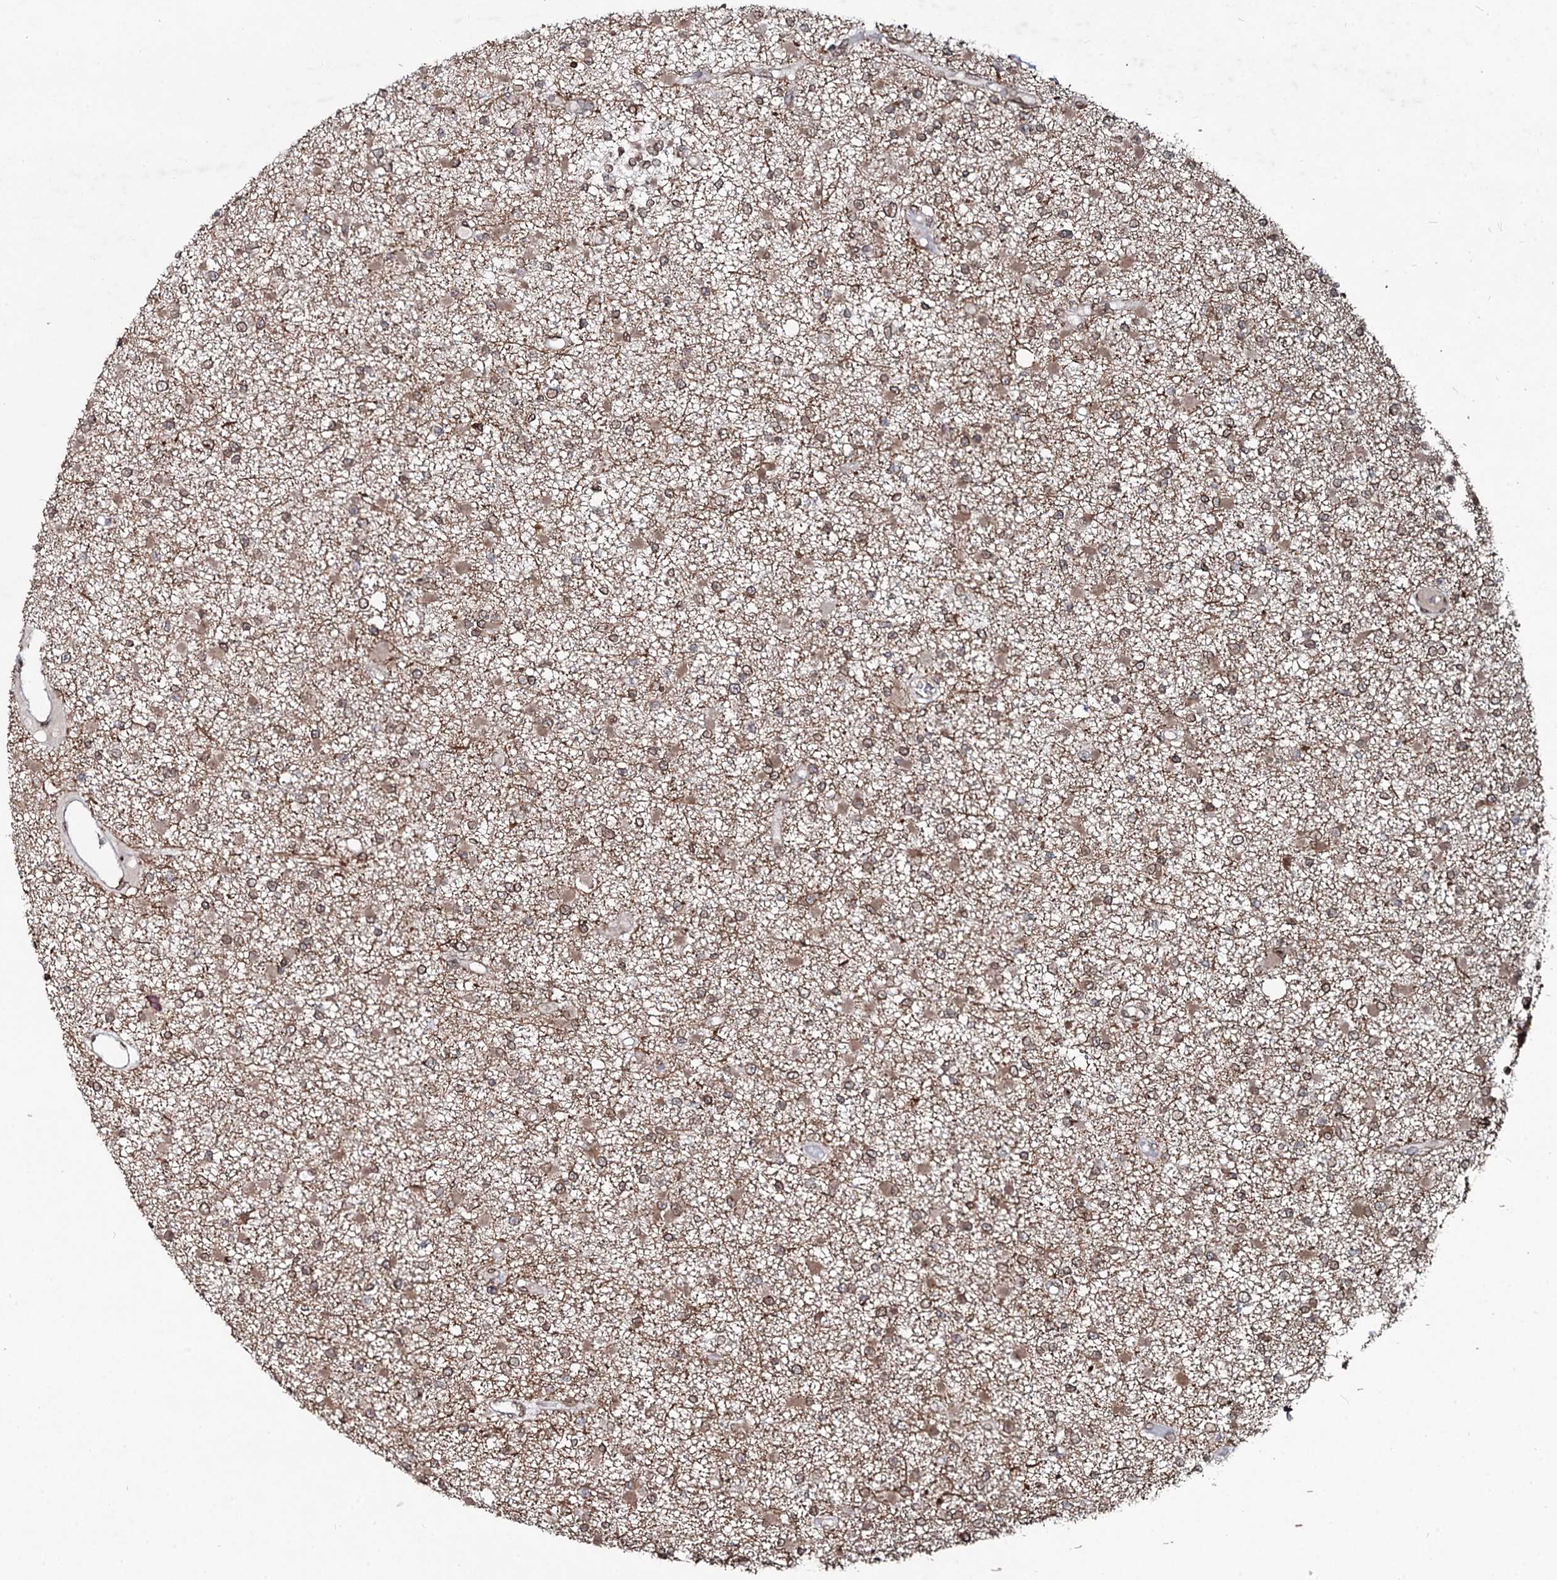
{"staining": {"intensity": "moderate", "quantity": ">75%", "location": "cytoplasmic/membranous,nuclear"}, "tissue": "glioma", "cell_type": "Tumor cells", "image_type": "cancer", "snomed": [{"axis": "morphology", "description": "Glioma, malignant, Low grade"}, {"axis": "topography", "description": "Brain"}], "caption": "Protein expression analysis of human malignant glioma (low-grade) reveals moderate cytoplasmic/membranous and nuclear expression in approximately >75% of tumor cells.", "gene": "RNF6", "patient": {"sex": "female", "age": 22}}